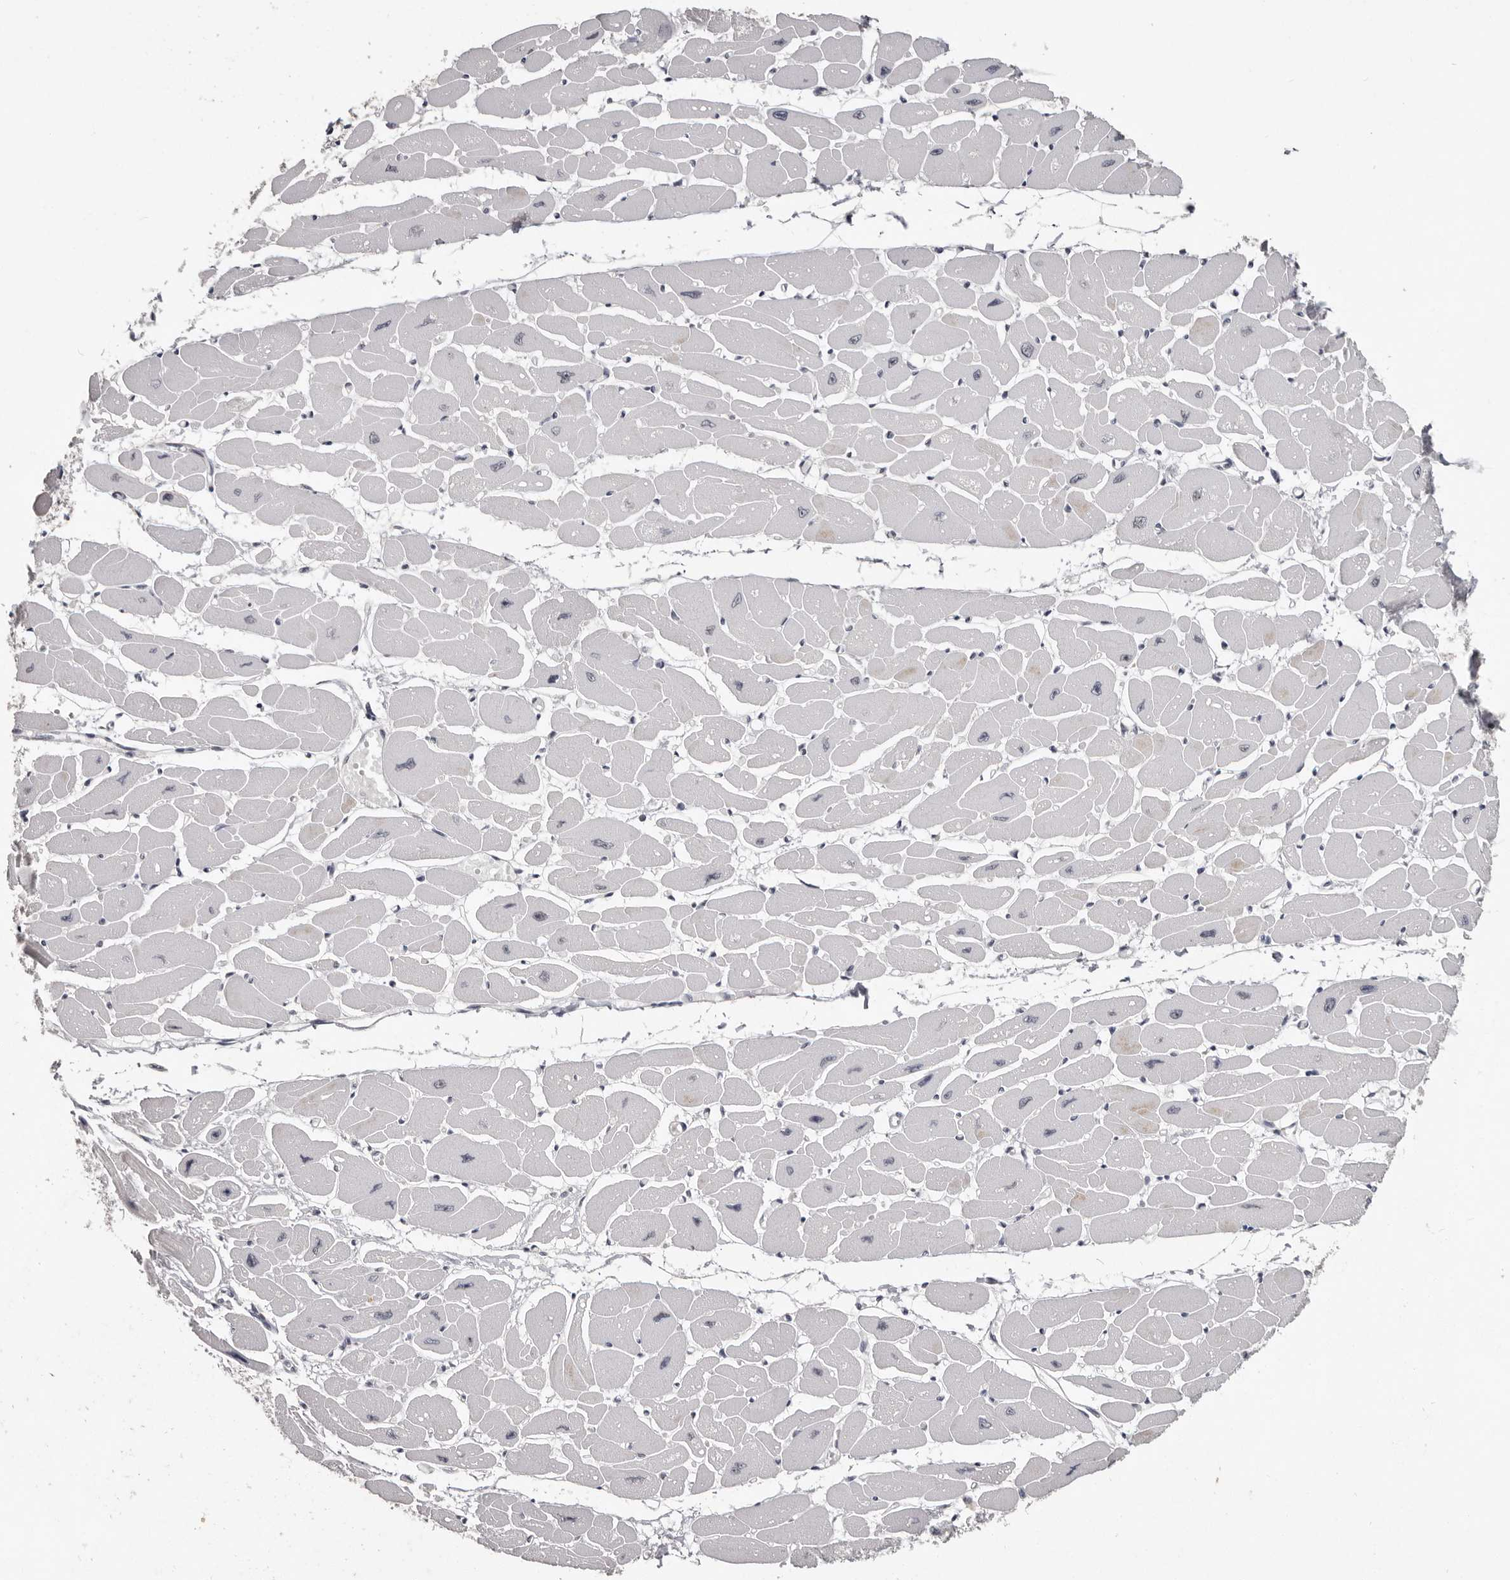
{"staining": {"intensity": "negative", "quantity": "none", "location": "none"}, "tissue": "heart muscle", "cell_type": "Cardiomyocytes", "image_type": "normal", "snomed": [{"axis": "morphology", "description": "Normal tissue, NOS"}, {"axis": "topography", "description": "Heart"}], "caption": "Image shows no protein expression in cardiomyocytes of benign heart muscle.", "gene": "SRCAP", "patient": {"sex": "female", "age": 54}}